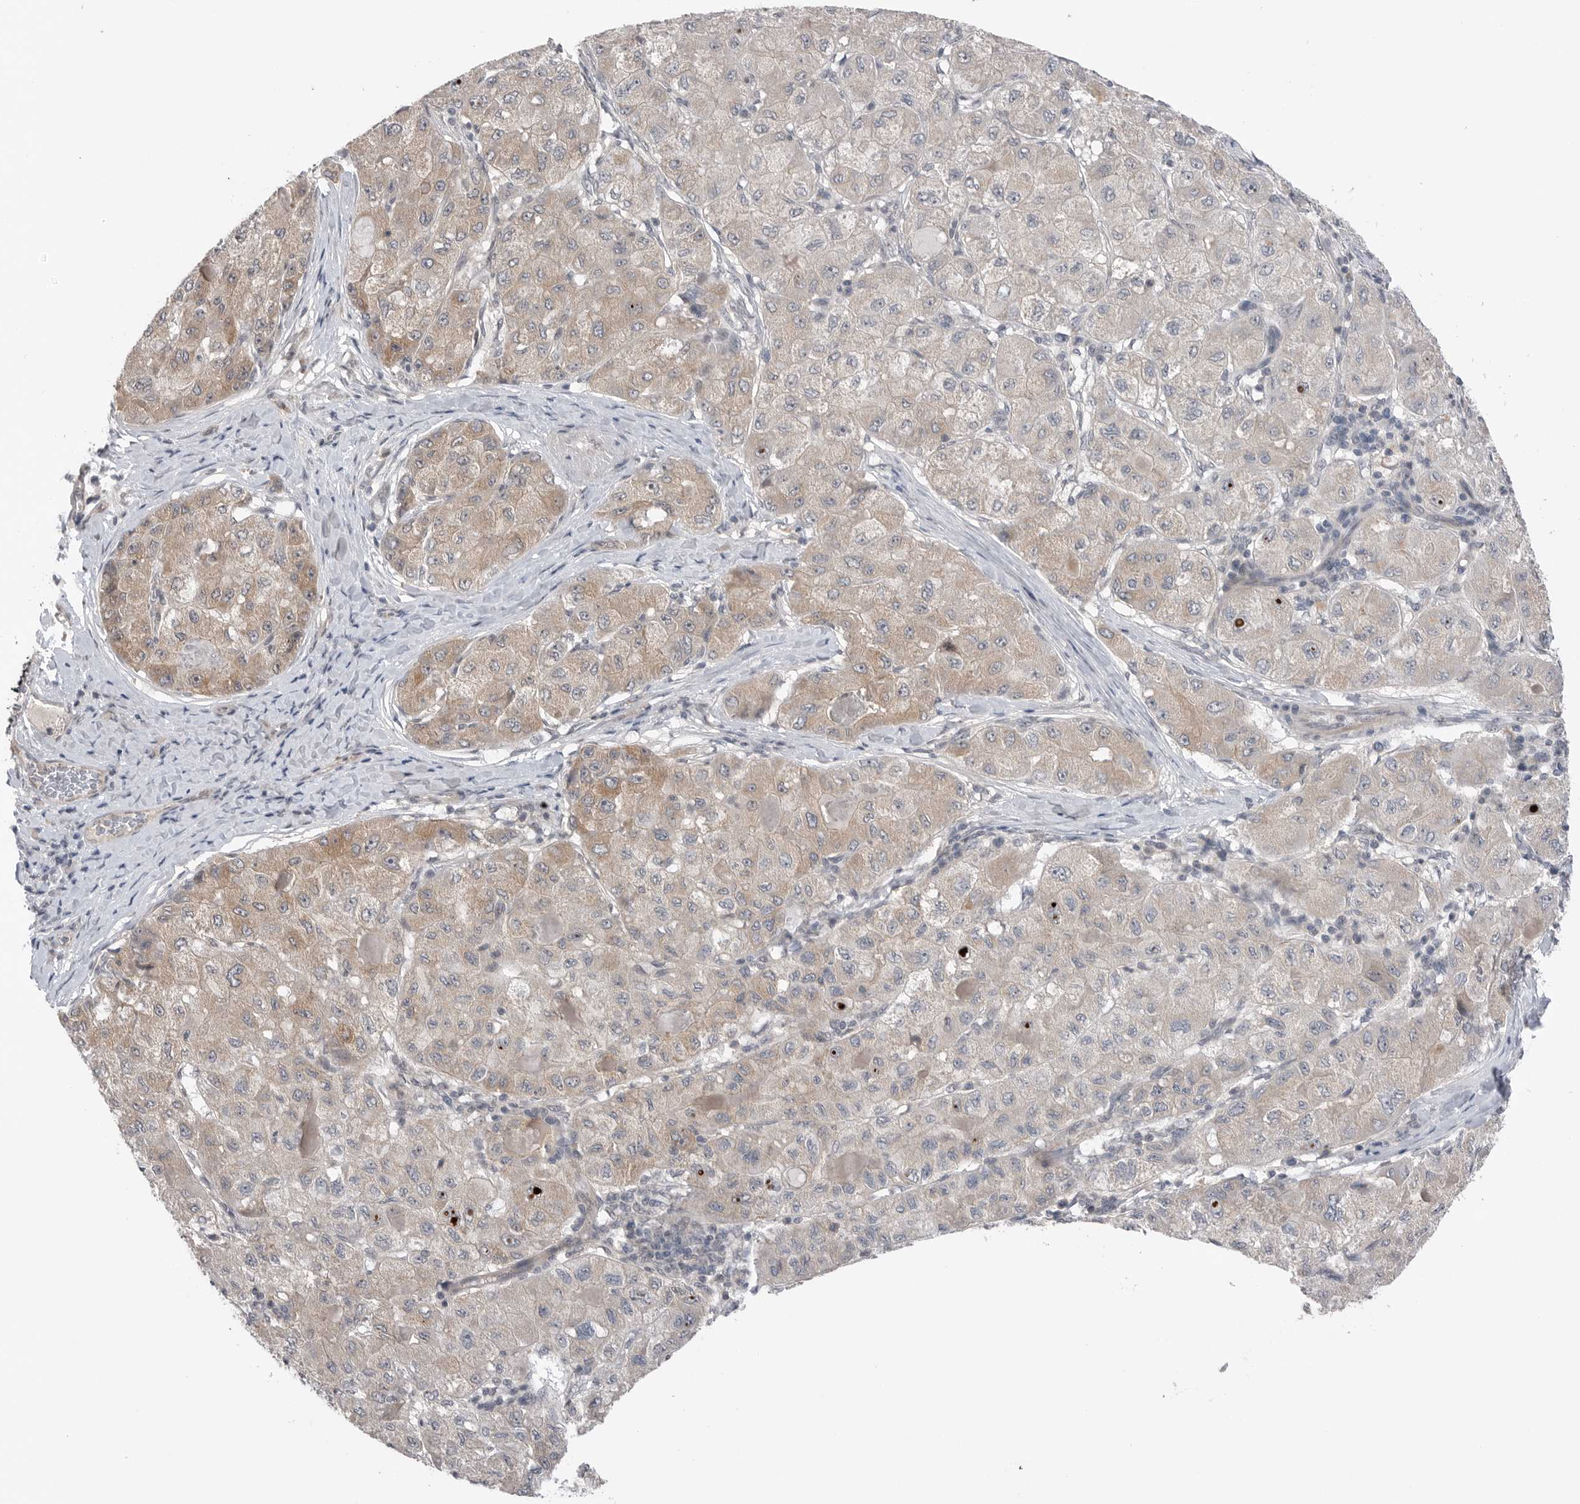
{"staining": {"intensity": "weak", "quantity": "25%-75%", "location": "cytoplasmic/membranous"}, "tissue": "liver cancer", "cell_type": "Tumor cells", "image_type": "cancer", "snomed": [{"axis": "morphology", "description": "Carcinoma, Hepatocellular, NOS"}, {"axis": "topography", "description": "Liver"}], "caption": "Immunohistochemistry image of neoplastic tissue: hepatocellular carcinoma (liver) stained using immunohistochemistry (IHC) reveals low levels of weak protein expression localized specifically in the cytoplasmic/membranous of tumor cells, appearing as a cytoplasmic/membranous brown color.", "gene": "NTAQ1", "patient": {"sex": "male", "age": 80}}